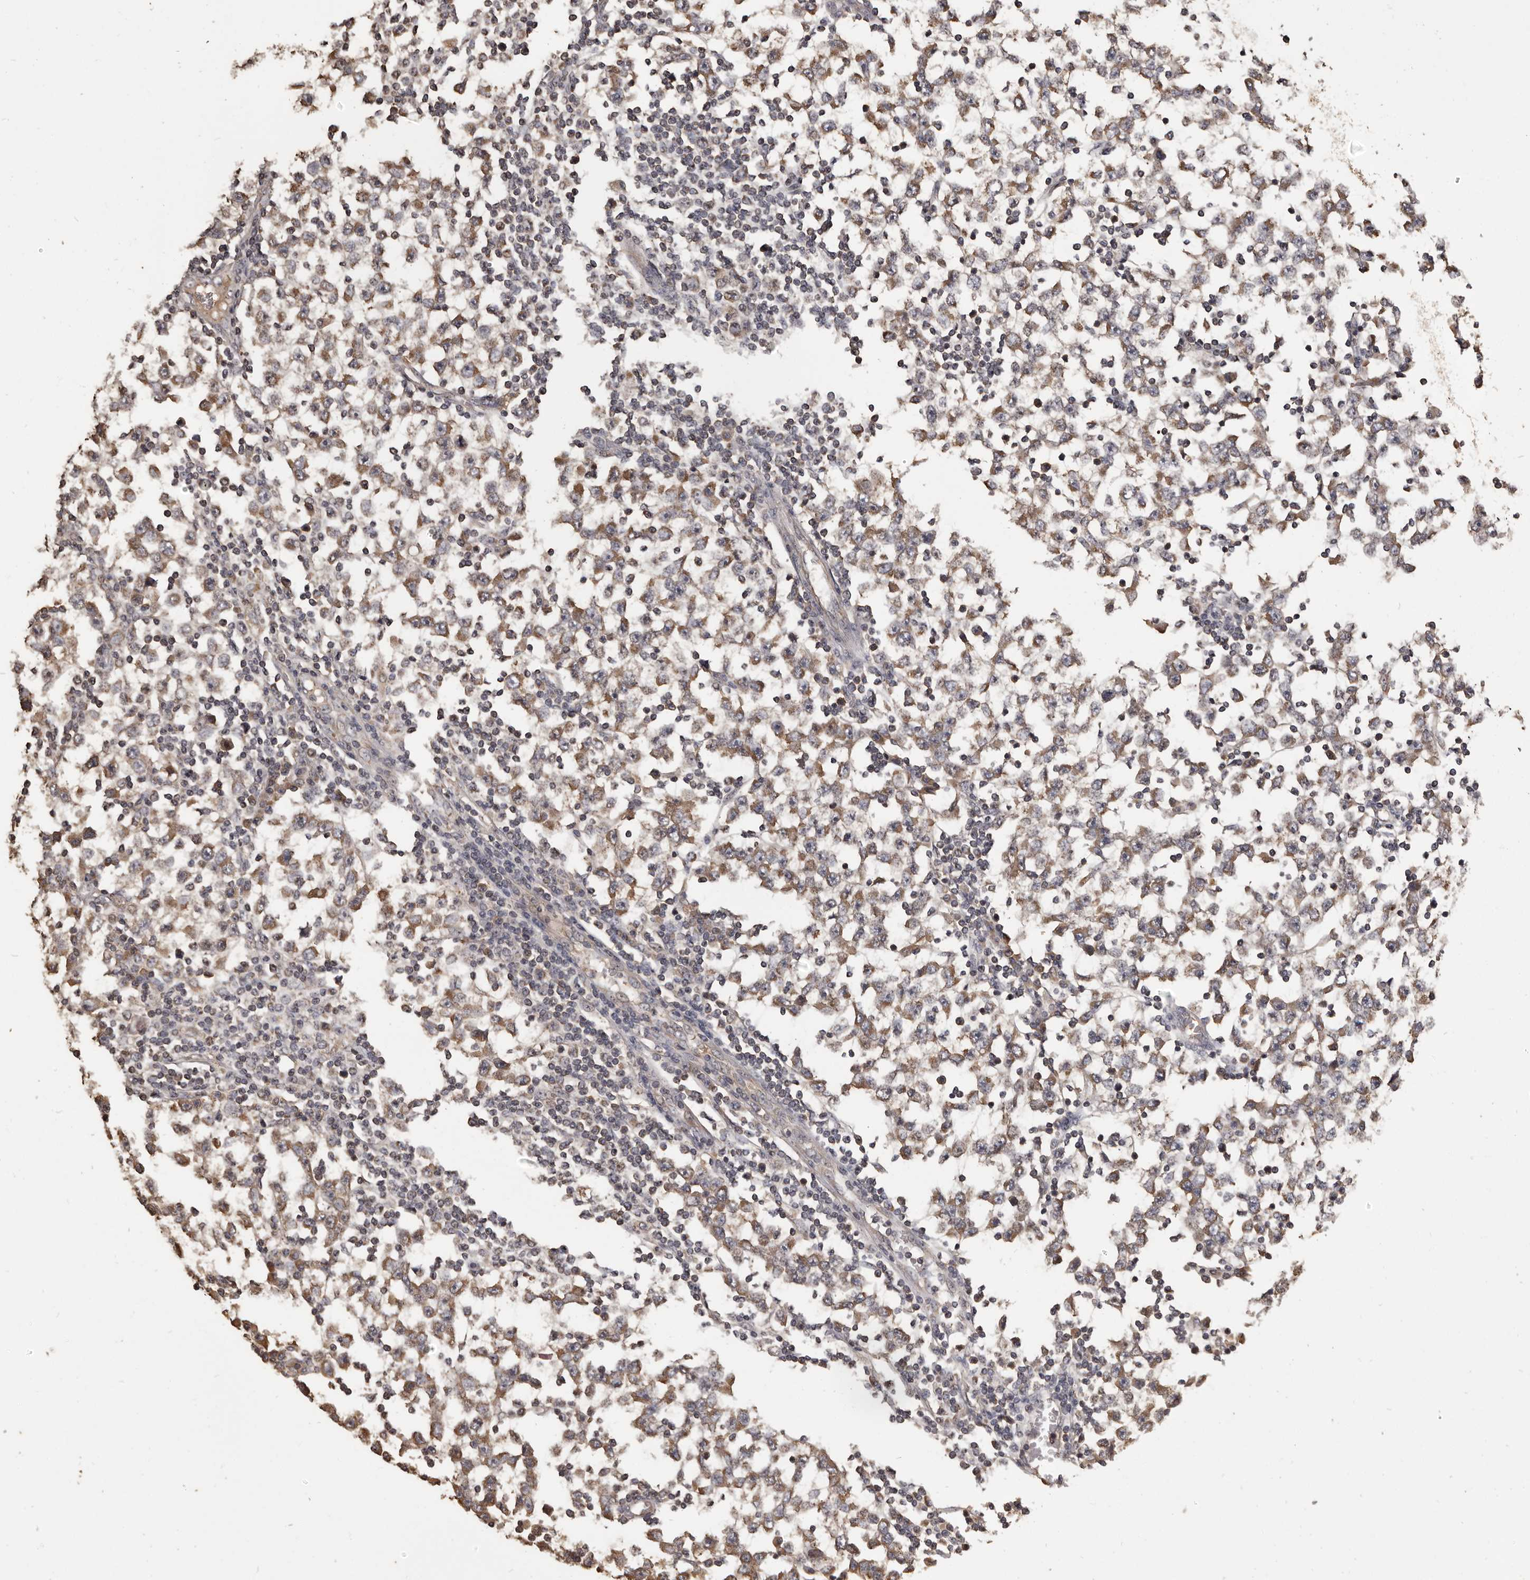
{"staining": {"intensity": "moderate", "quantity": ">75%", "location": "cytoplasmic/membranous"}, "tissue": "testis cancer", "cell_type": "Tumor cells", "image_type": "cancer", "snomed": [{"axis": "morphology", "description": "Seminoma, NOS"}, {"axis": "topography", "description": "Testis"}], "caption": "The immunohistochemical stain shows moderate cytoplasmic/membranous positivity in tumor cells of testis cancer (seminoma) tissue.", "gene": "MGAT5", "patient": {"sex": "male", "age": 65}}